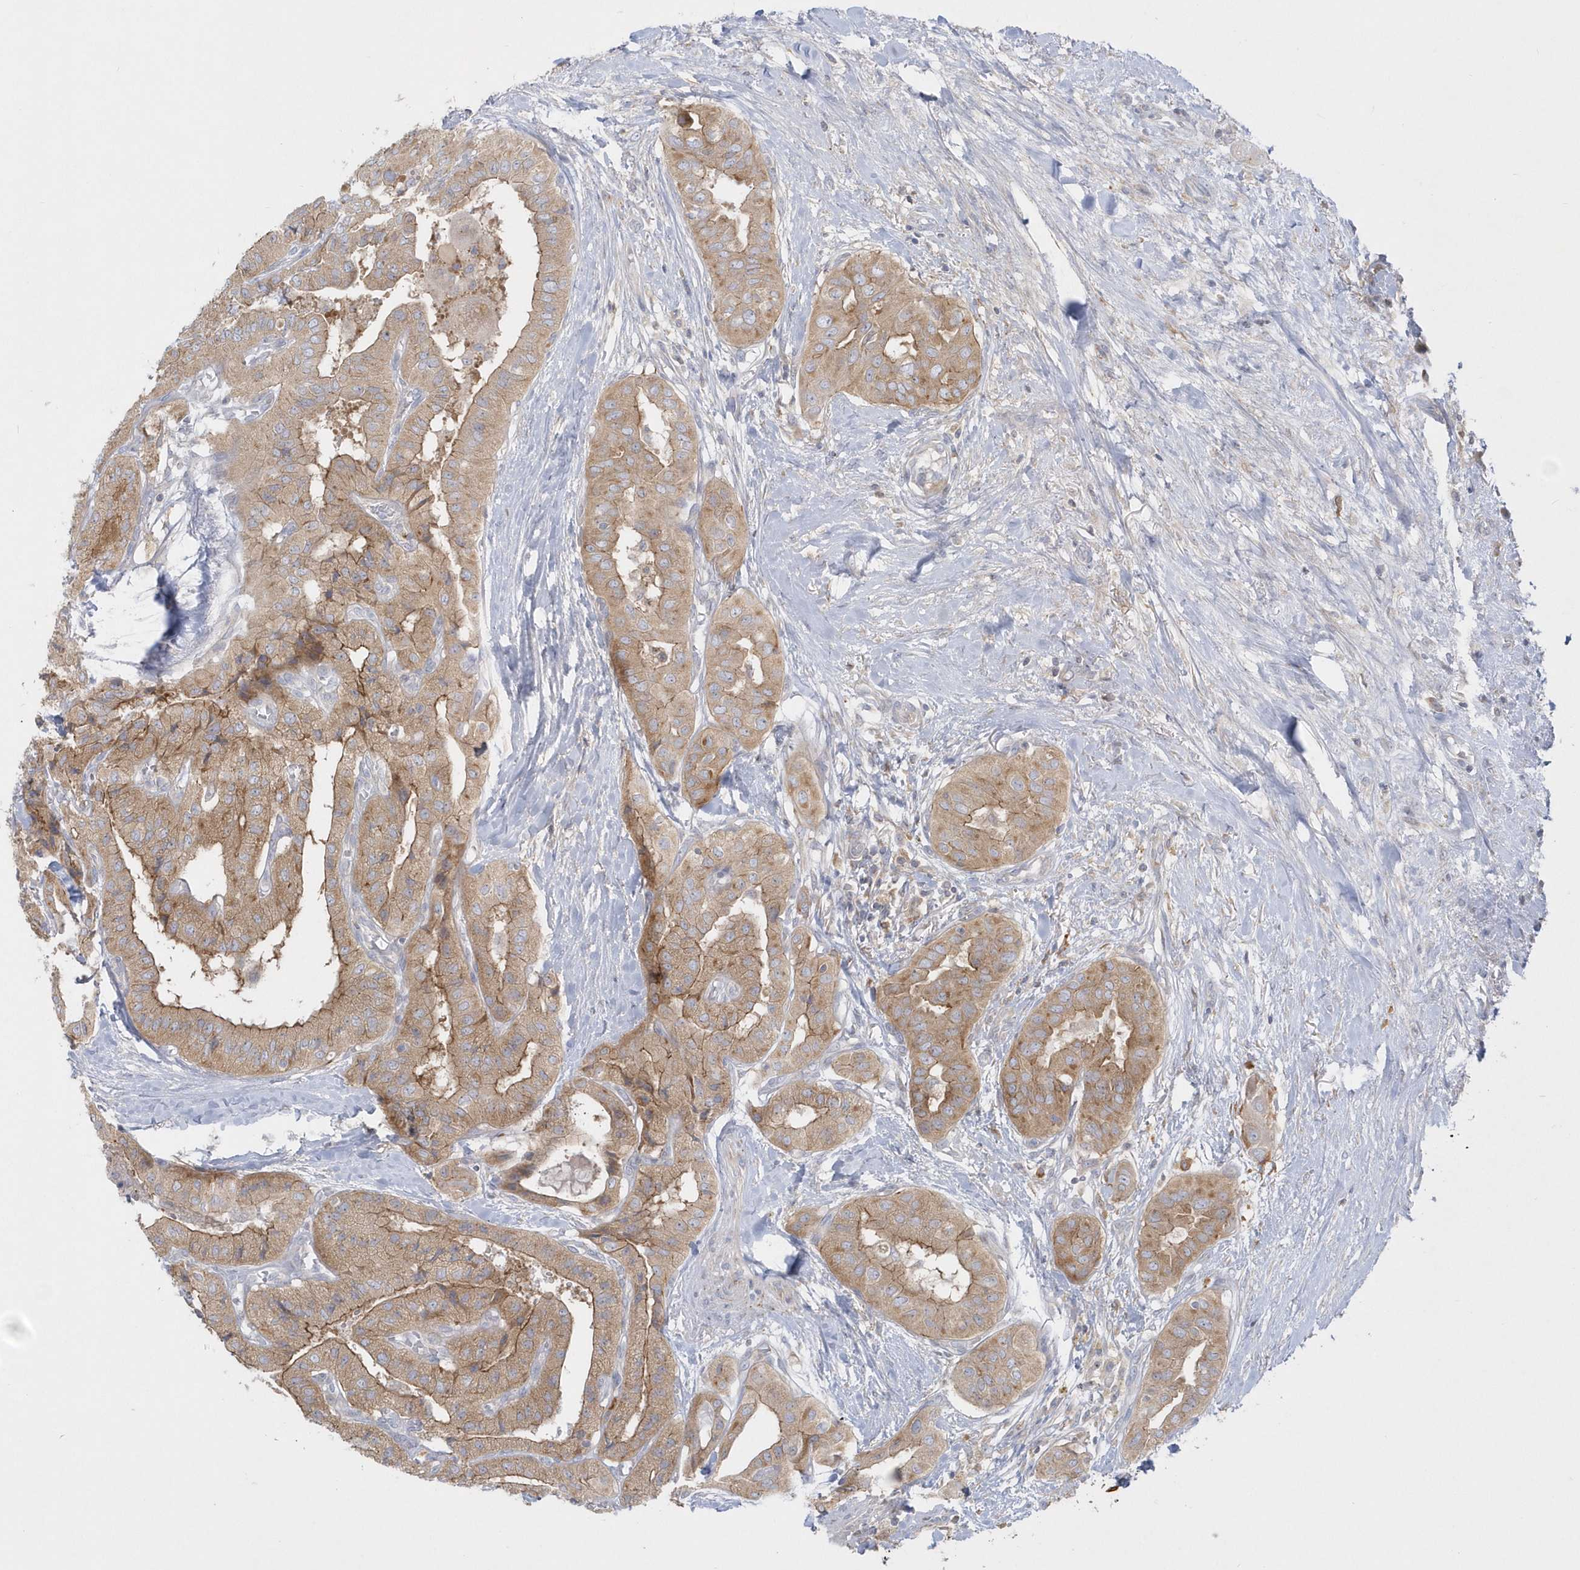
{"staining": {"intensity": "moderate", "quantity": ">75%", "location": "cytoplasmic/membranous"}, "tissue": "thyroid cancer", "cell_type": "Tumor cells", "image_type": "cancer", "snomed": [{"axis": "morphology", "description": "Papillary adenocarcinoma, NOS"}, {"axis": "topography", "description": "Thyroid gland"}], "caption": "Immunohistochemistry (IHC) (DAB) staining of human thyroid papillary adenocarcinoma exhibits moderate cytoplasmic/membranous protein positivity in about >75% of tumor cells.", "gene": "DNAJC18", "patient": {"sex": "female", "age": 59}}